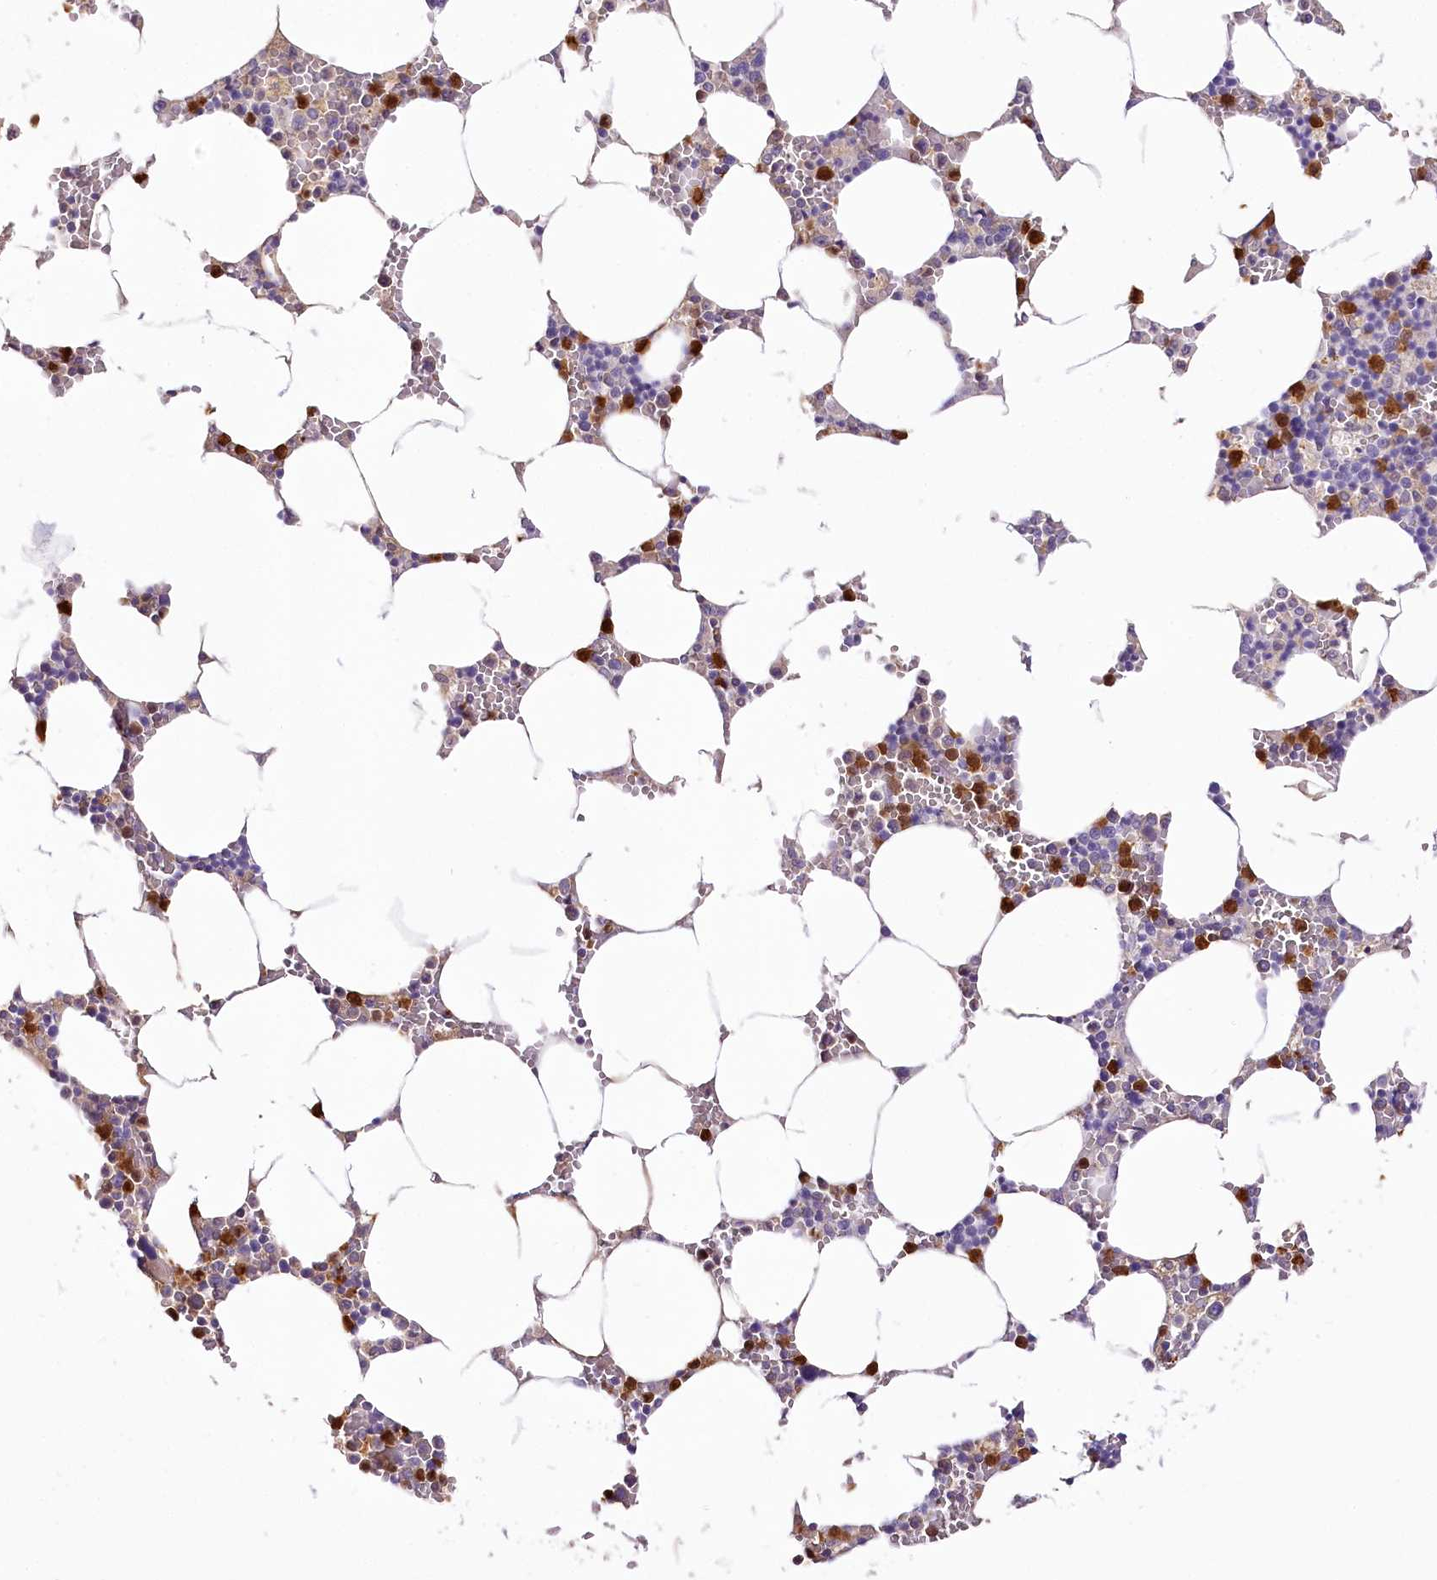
{"staining": {"intensity": "strong", "quantity": "25%-75%", "location": "cytoplasmic/membranous"}, "tissue": "bone marrow", "cell_type": "Hematopoietic cells", "image_type": "normal", "snomed": [{"axis": "morphology", "description": "Normal tissue, NOS"}, {"axis": "topography", "description": "Bone marrow"}], "caption": "Protein staining by immunohistochemistry displays strong cytoplasmic/membranous expression in approximately 25%-75% of hematopoietic cells in benign bone marrow. Nuclei are stained in blue.", "gene": "DPYD", "patient": {"sex": "male", "age": 70}}